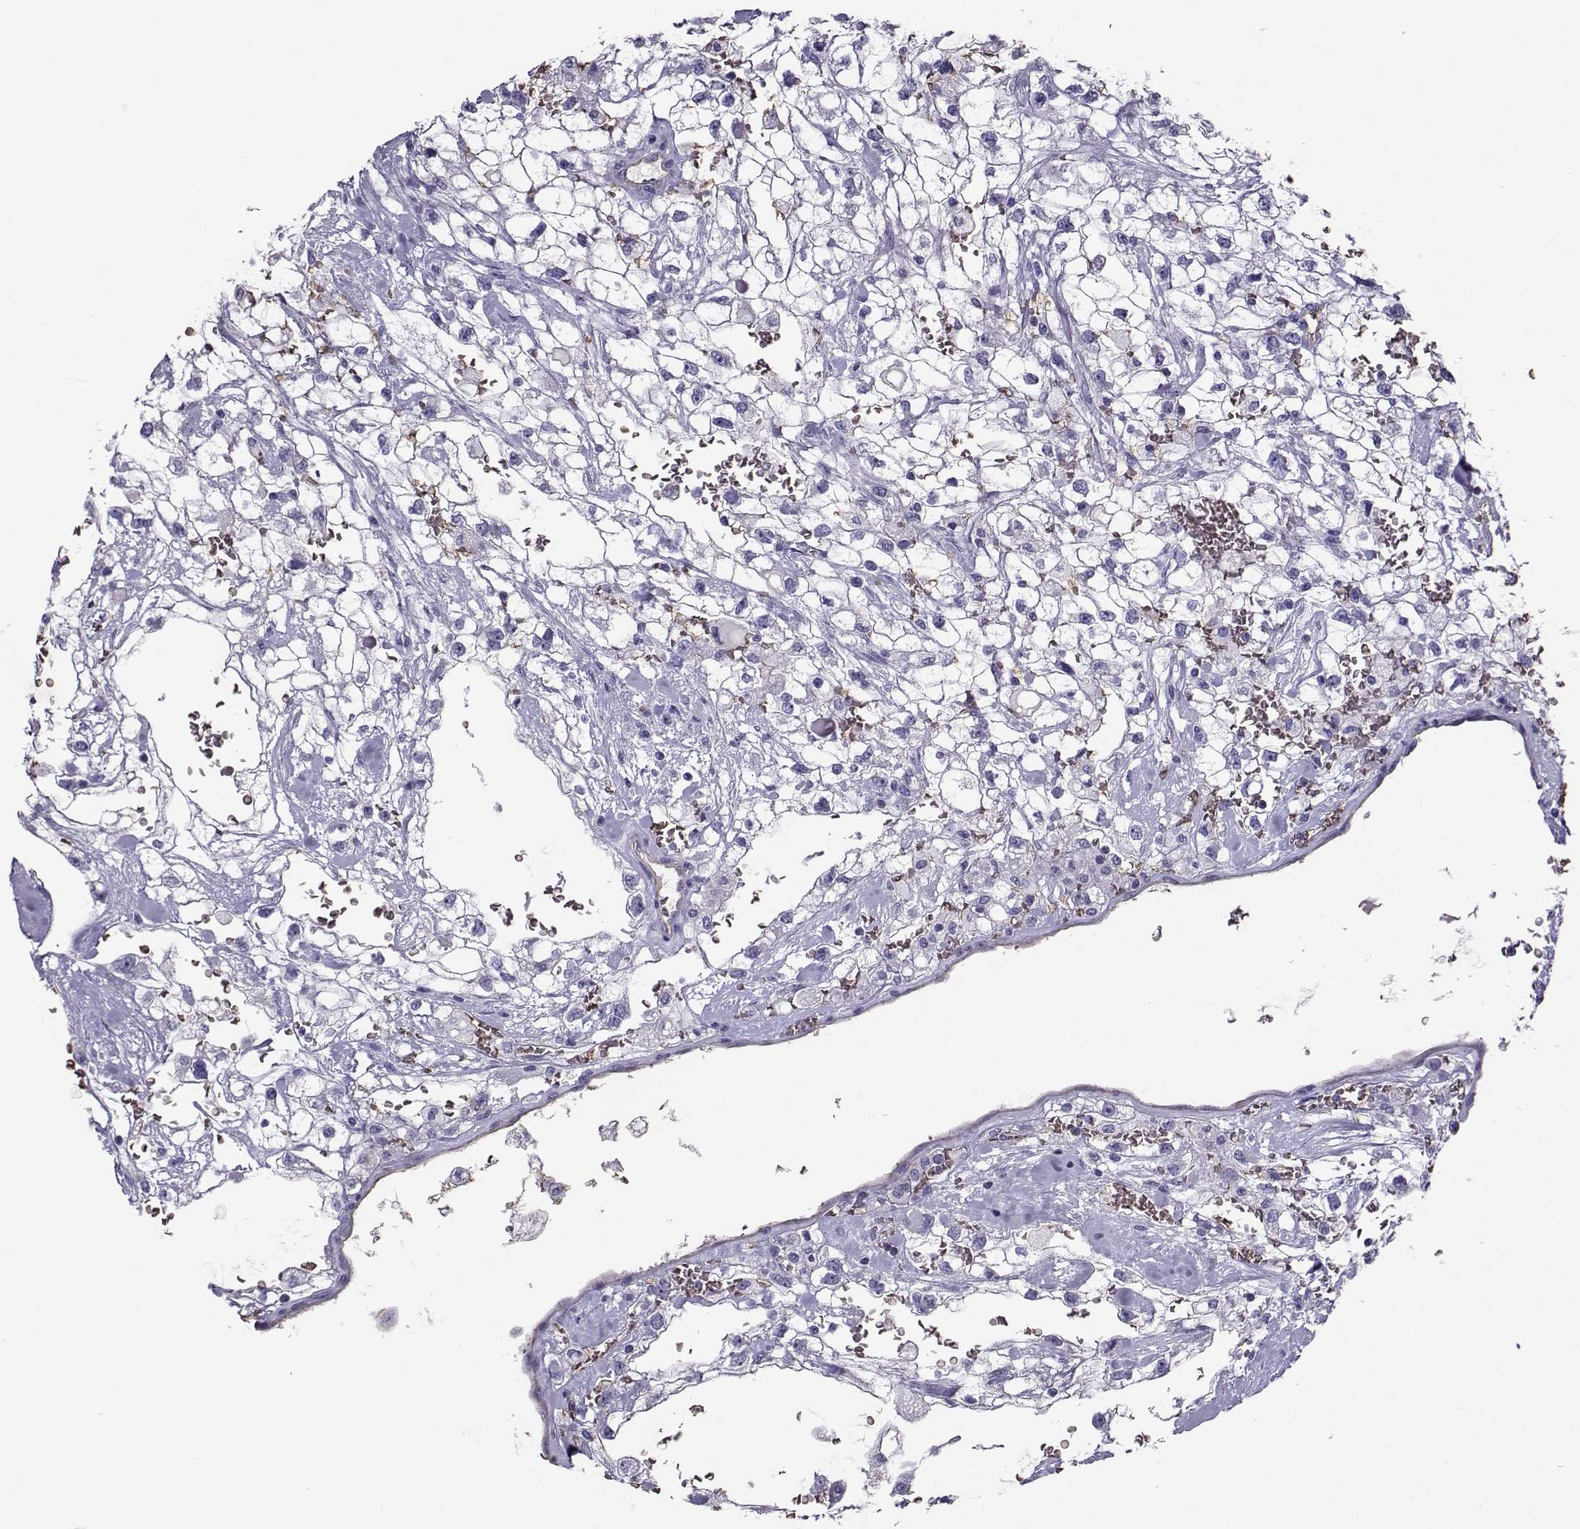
{"staining": {"intensity": "negative", "quantity": "none", "location": "none"}, "tissue": "renal cancer", "cell_type": "Tumor cells", "image_type": "cancer", "snomed": [{"axis": "morphology", "description": "Adenocarcinoma, NOS"}, {"axis": "topography", "description": "Kidney"}], "caption": "Tumor cells show no significant protein expression in renal cancer (adenocarcinoma).", "gene": "CLUL1", "patient": {"sex": "male", "age": 59}}